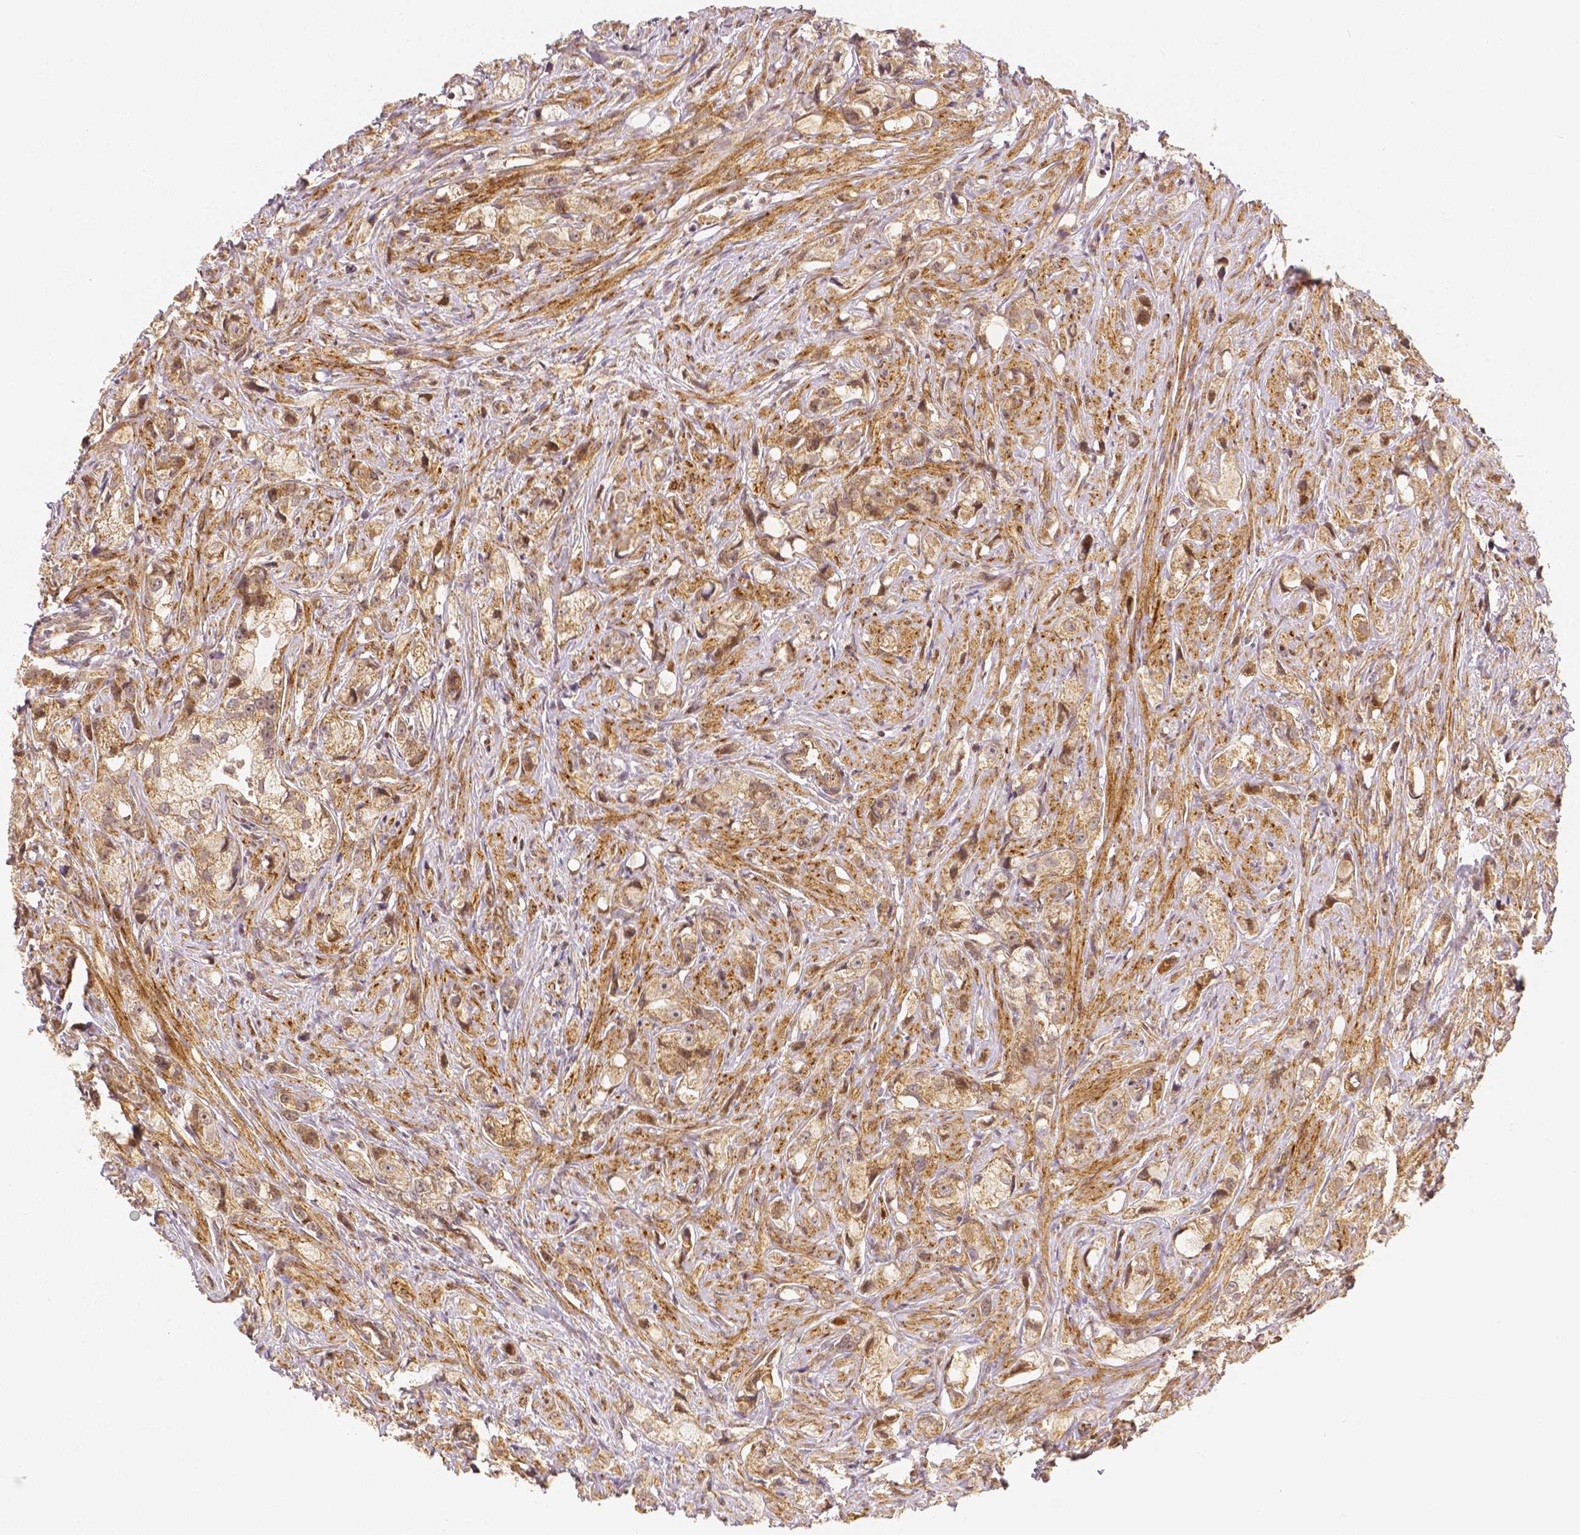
{"staining": {"intensity": "moderate", "quantity": ">75%", "location": "cytoplasmic/membranous"}, "tissue": "prostate cancer", "cell_type": "Tumor cells", "image_type": "cancer", "snomed": [{"axis": "morphology", "description": "Adenocarcinoma, High grade"}, {"axis": "topography", "description": "Prostate"}], "caption": "Protein staining shows moderate cytoplasmic/membranous staining in about >75% of tumor cells in prostate high-grade adenocarcinoma.", "gene": "RHOT1", "patient": {"sex": "male", "age": 75}}